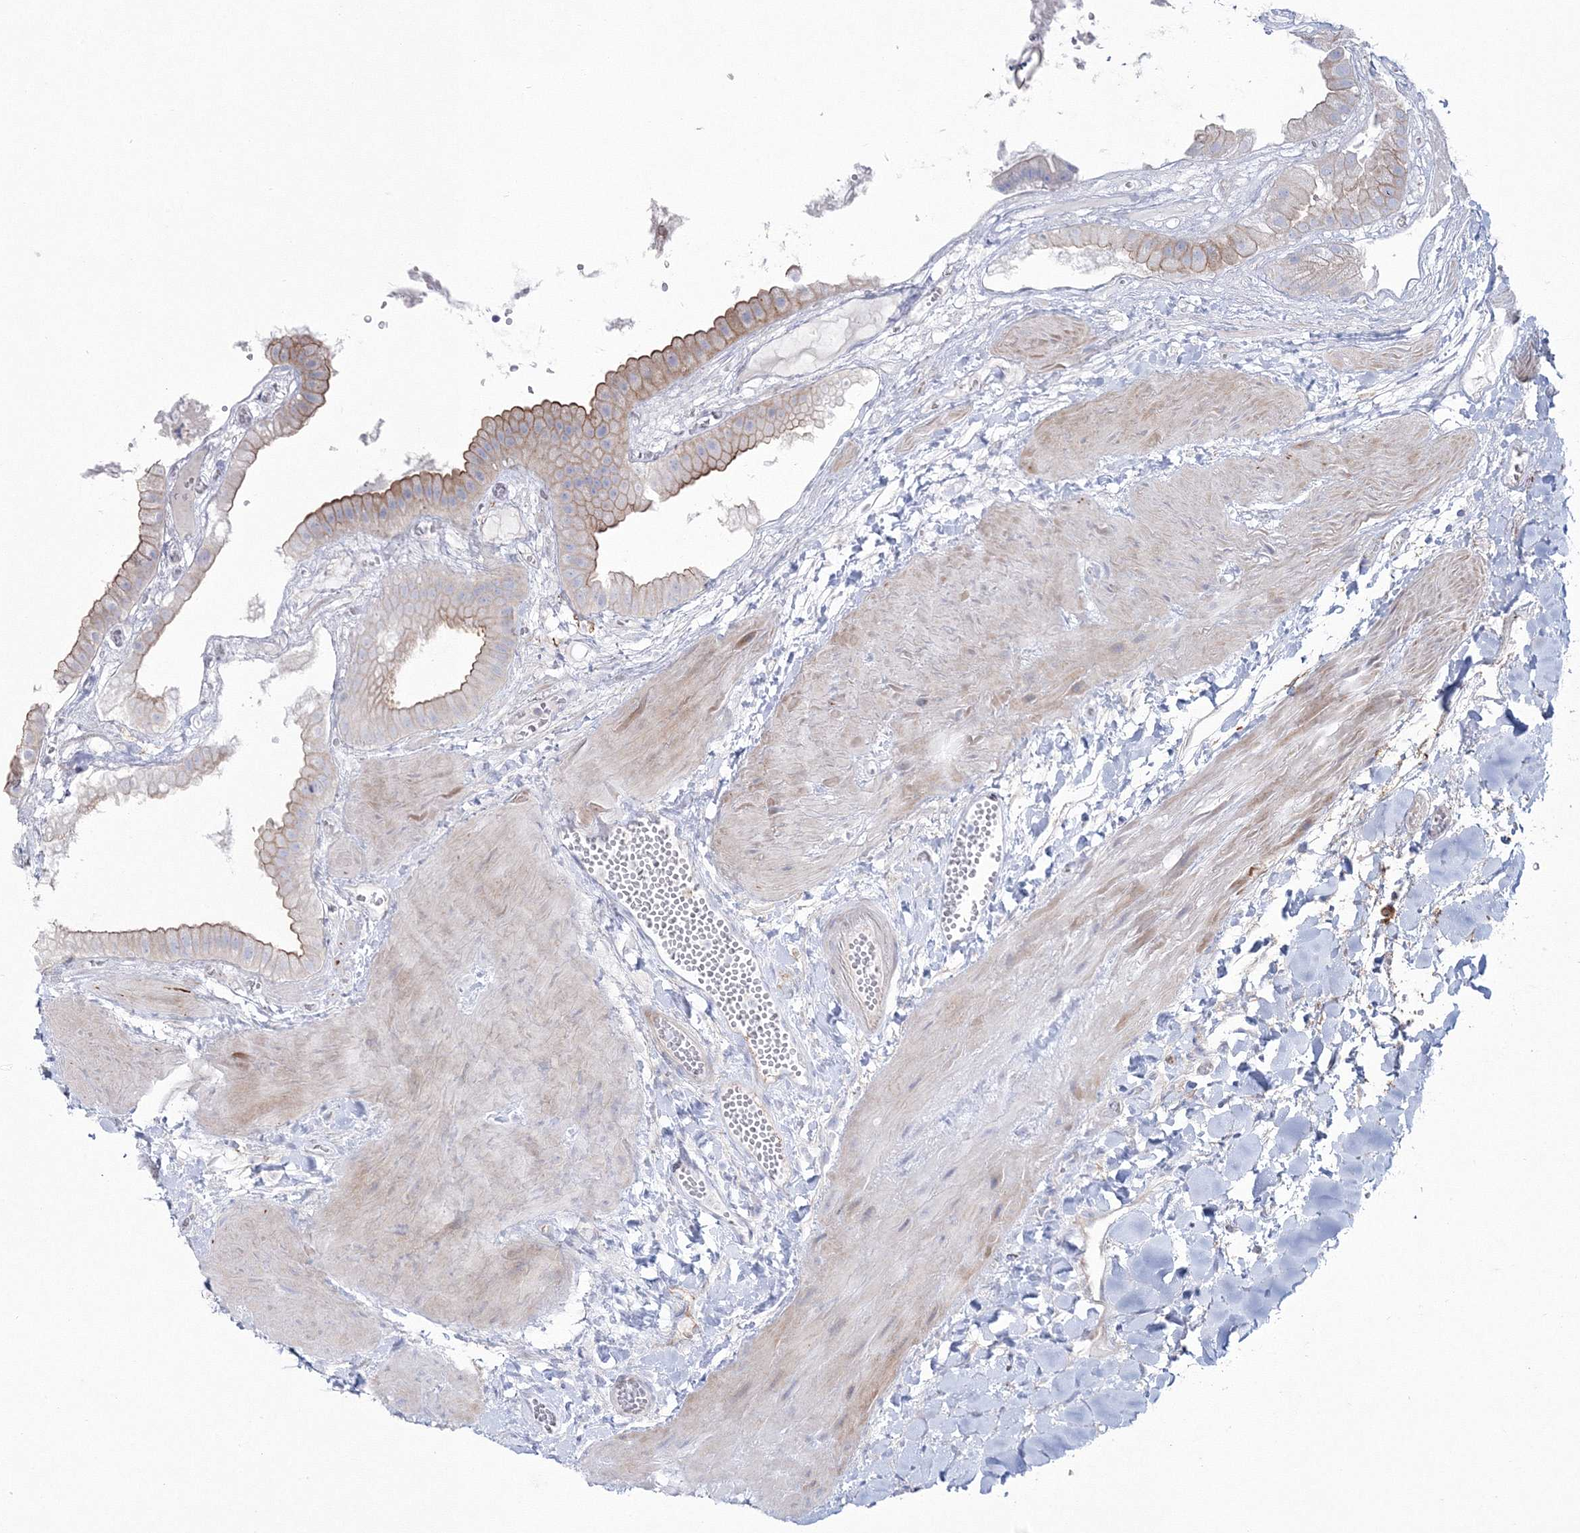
{"staining": {"intensity": "moderate", "quantity": "<25%", "location": "cytoplasmic/membranous"}, "tissue": "gallbladder", "cell_type": "Glandular cells", "image_type": "normal", "snomed": [{"axis": "morphology", "description": "Normal tissue, NOS"}, {"axis": "topography", "description": "Gallbladder"}], "caption": "Immunohistochemical staining of benign human gallbladder demonstrates moderate cytoplasmic/membranous protein staining in approximately <25% of glandular cells. (DAB = brown stain, brightfield microscopy at high magnification).", "gene": "HYAL2", "patient": {"sex": "male", "age": 55}}